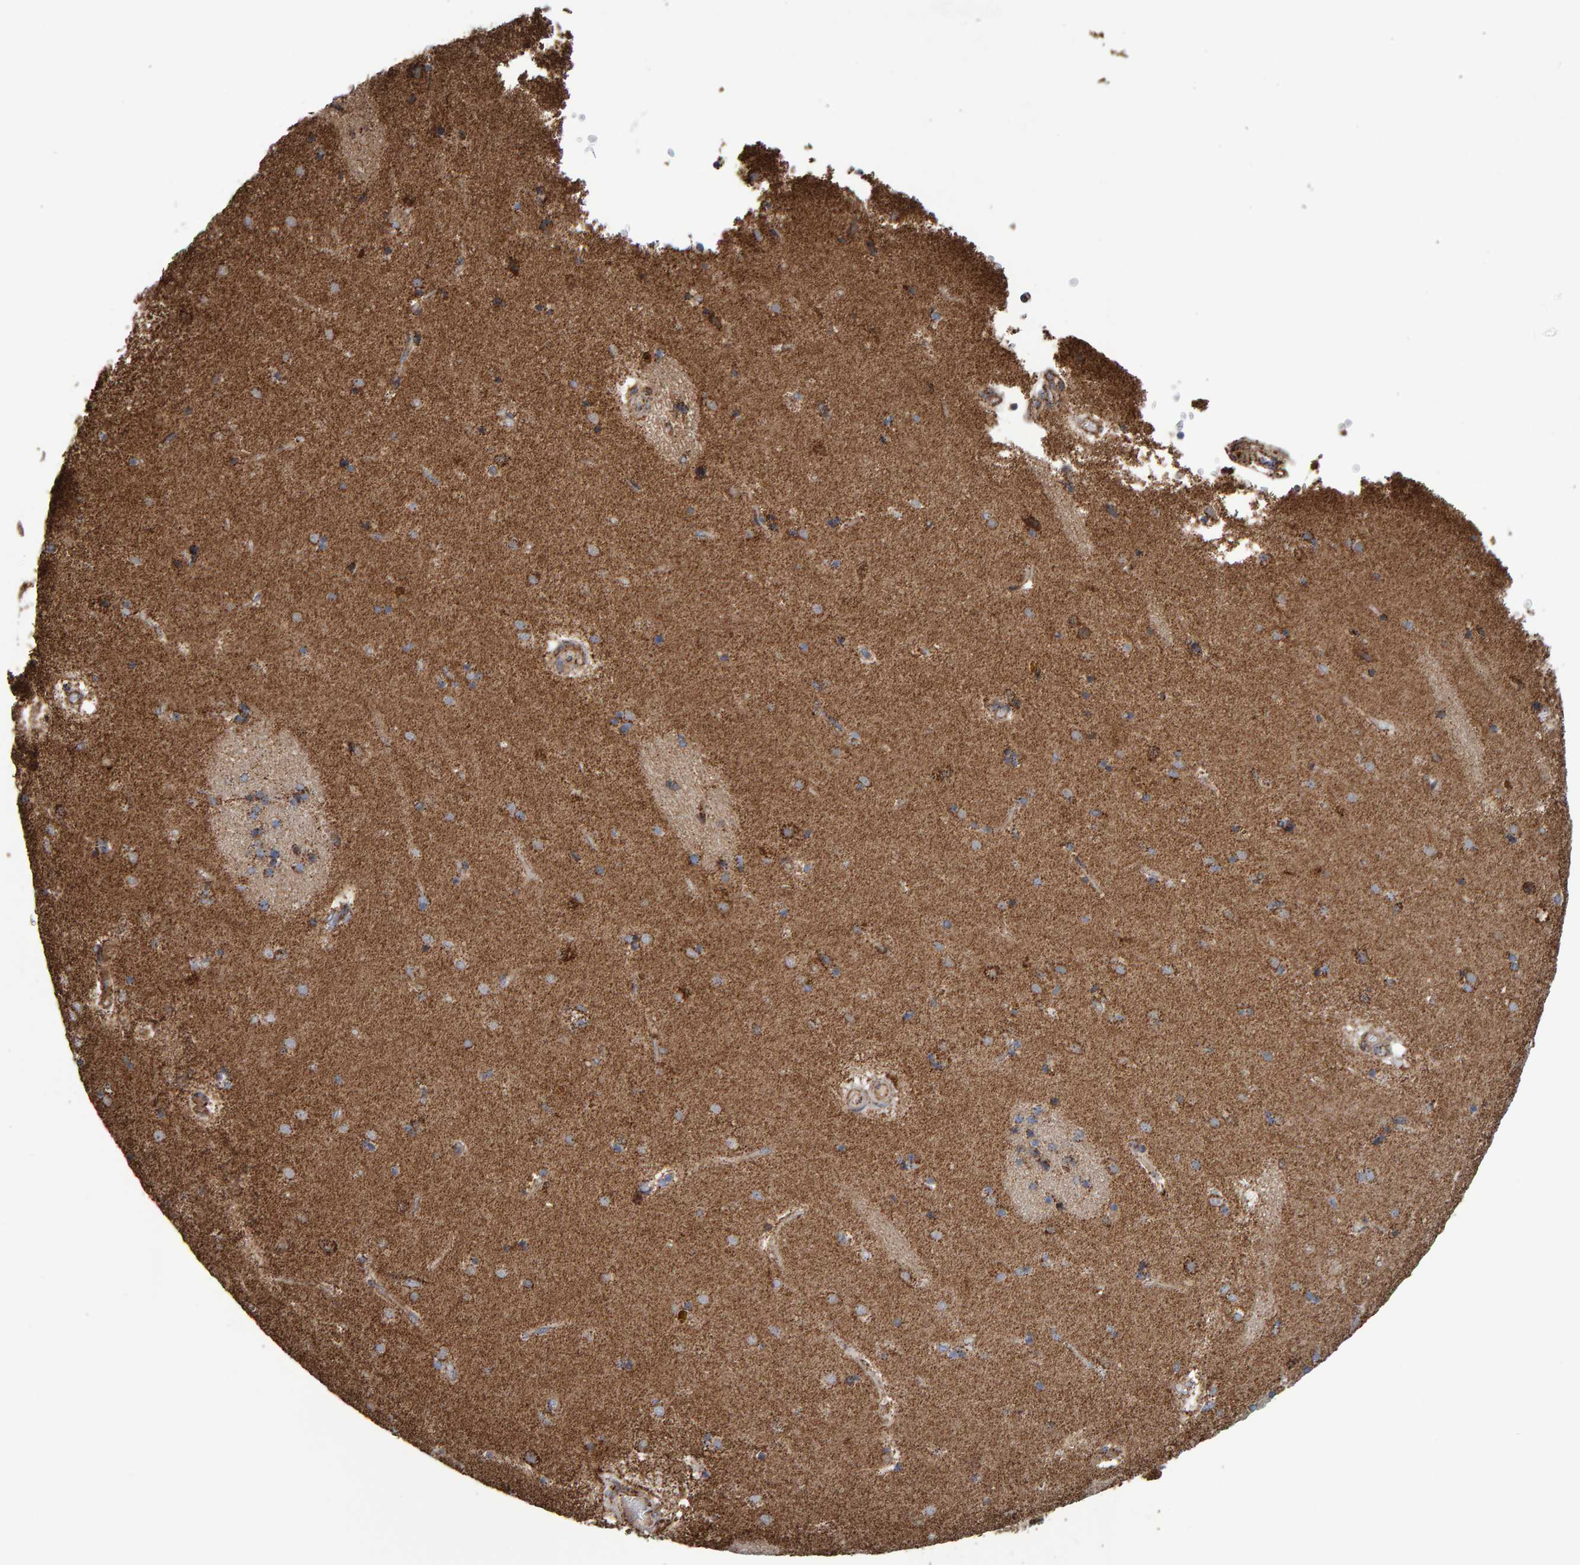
{"staining": {"intensity": "moderate", "quantity": "25%-75%", "location": "cytoplasmic/membranous"}, "tissue": "caudate", "cell_type": "Glial cells", "image_type": "normal", "snomed": [{"axis": "morphology", "description": "Normal tissue, NOS"}, {"axis": "topography", "description": "Lateral ventricle wall"}], "caption": "Immunohistochemistry (IHC) of benign caudate exhibits medium levels of moderate cytoplasmic/membranous staining in approximately 25%-75% of glial cells.", "gene": "MRPL45", "patient": {"sex": "male", "age": 70}}